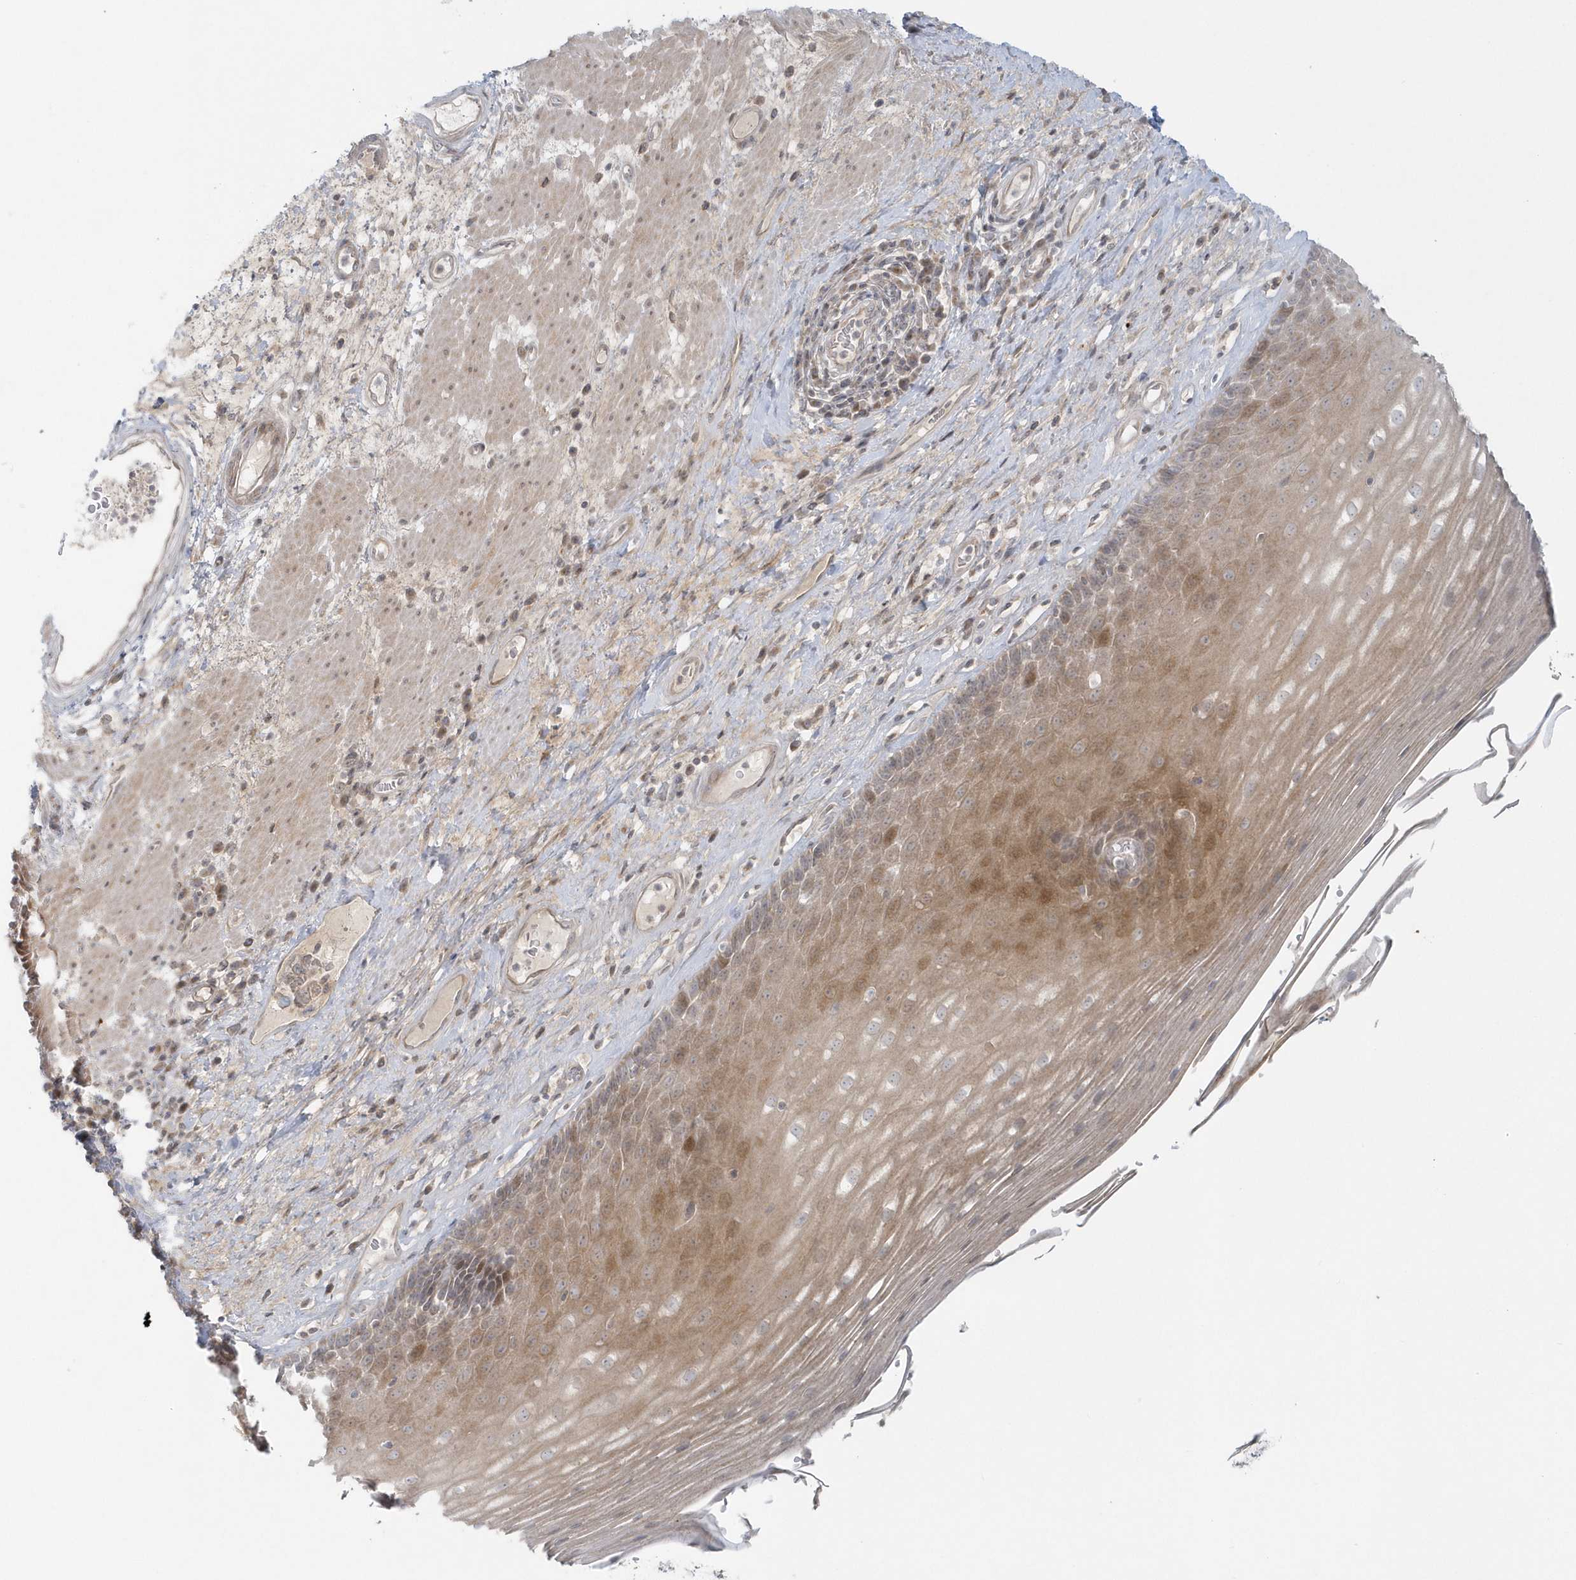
{"staining": {"intensity": "moderate", "quantity": "25%-75%", "location": "cytoplasmic/membranous,nuclear"}, "tissue": "esophagus", "cell_type": "Squamous epithelial cells", "image_type": "normal", "snomed": [{"axis": "morphology", "description": "Normal tissue, NOS"}, {"axis": "topography", "description": "Esophagus"}], "caption": "The image reveals a brown stain indicating the presence of a protein in the cytoplasmic/membranous,nuclear of squamous epithelial cells in esophagus. (DAB (3,3'-diaminobenzidine) = brown stain, brightfield microscopy at high magnification).", "gene": "BLTP3A", "patient": {"sex": "male", "age": 62}}